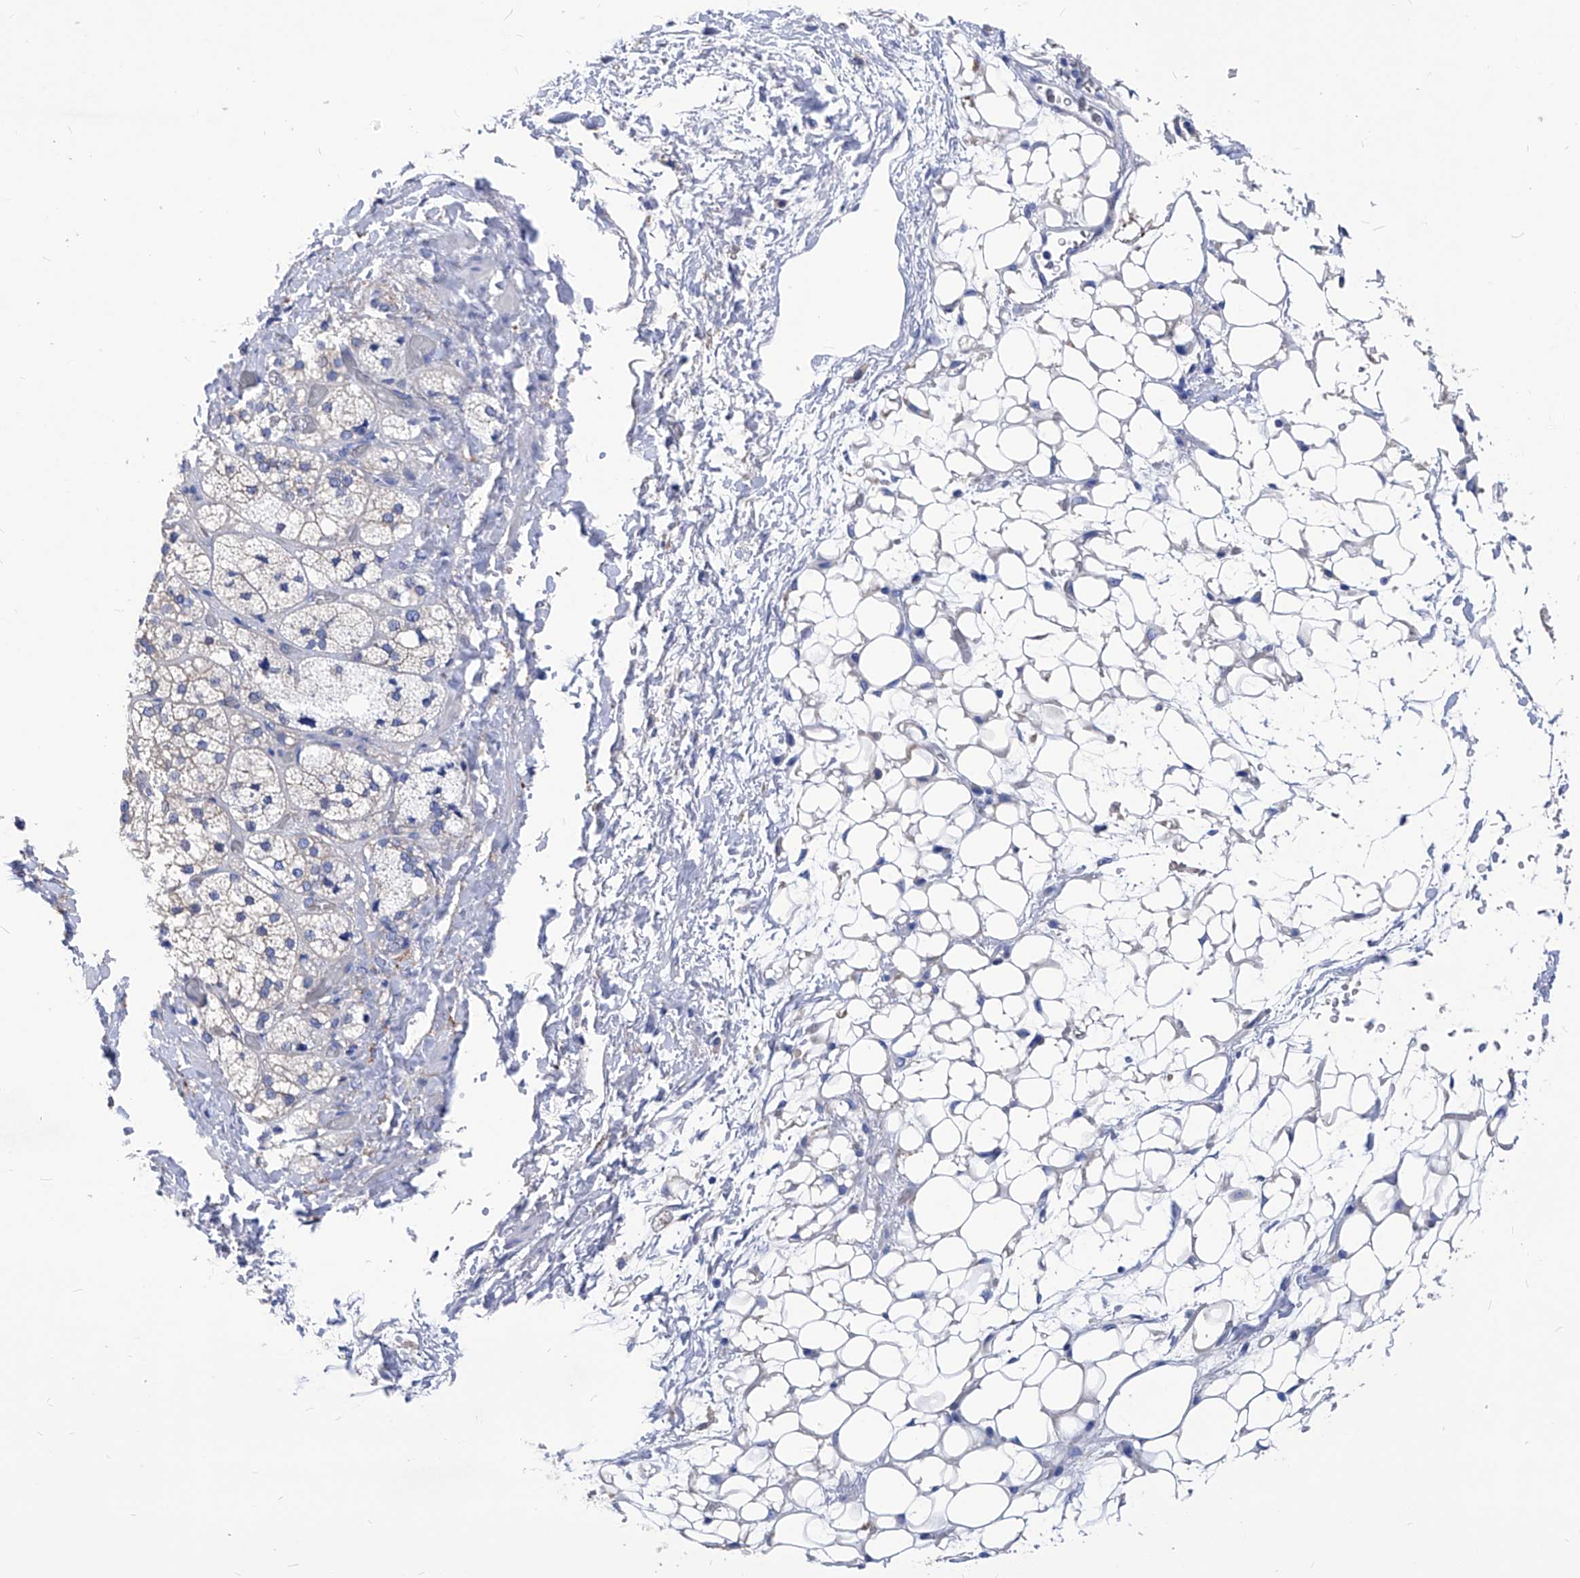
{"staining": {"intensity": "weak", "quantity": "<25%", "location": "cytoplasmic/membranous"}, "tissue": "adrenal gland", "cell_type": "Glandular cells", "image_type": "normal", "snomed": [{"axis": "morphology", "description": "Normal tissue, NOS"}, {"axis": "topography", "description": "Adrenal gland"}], "caption": "IHC of benign adrenal gland displays no expression in glandular cells. (DAB (3,3'-diaminobenzidine) immunohistochemistry (IHC), high magnification).", "gene": "XPNPEP1", "patient": {"sex": "male", "age": 61}}